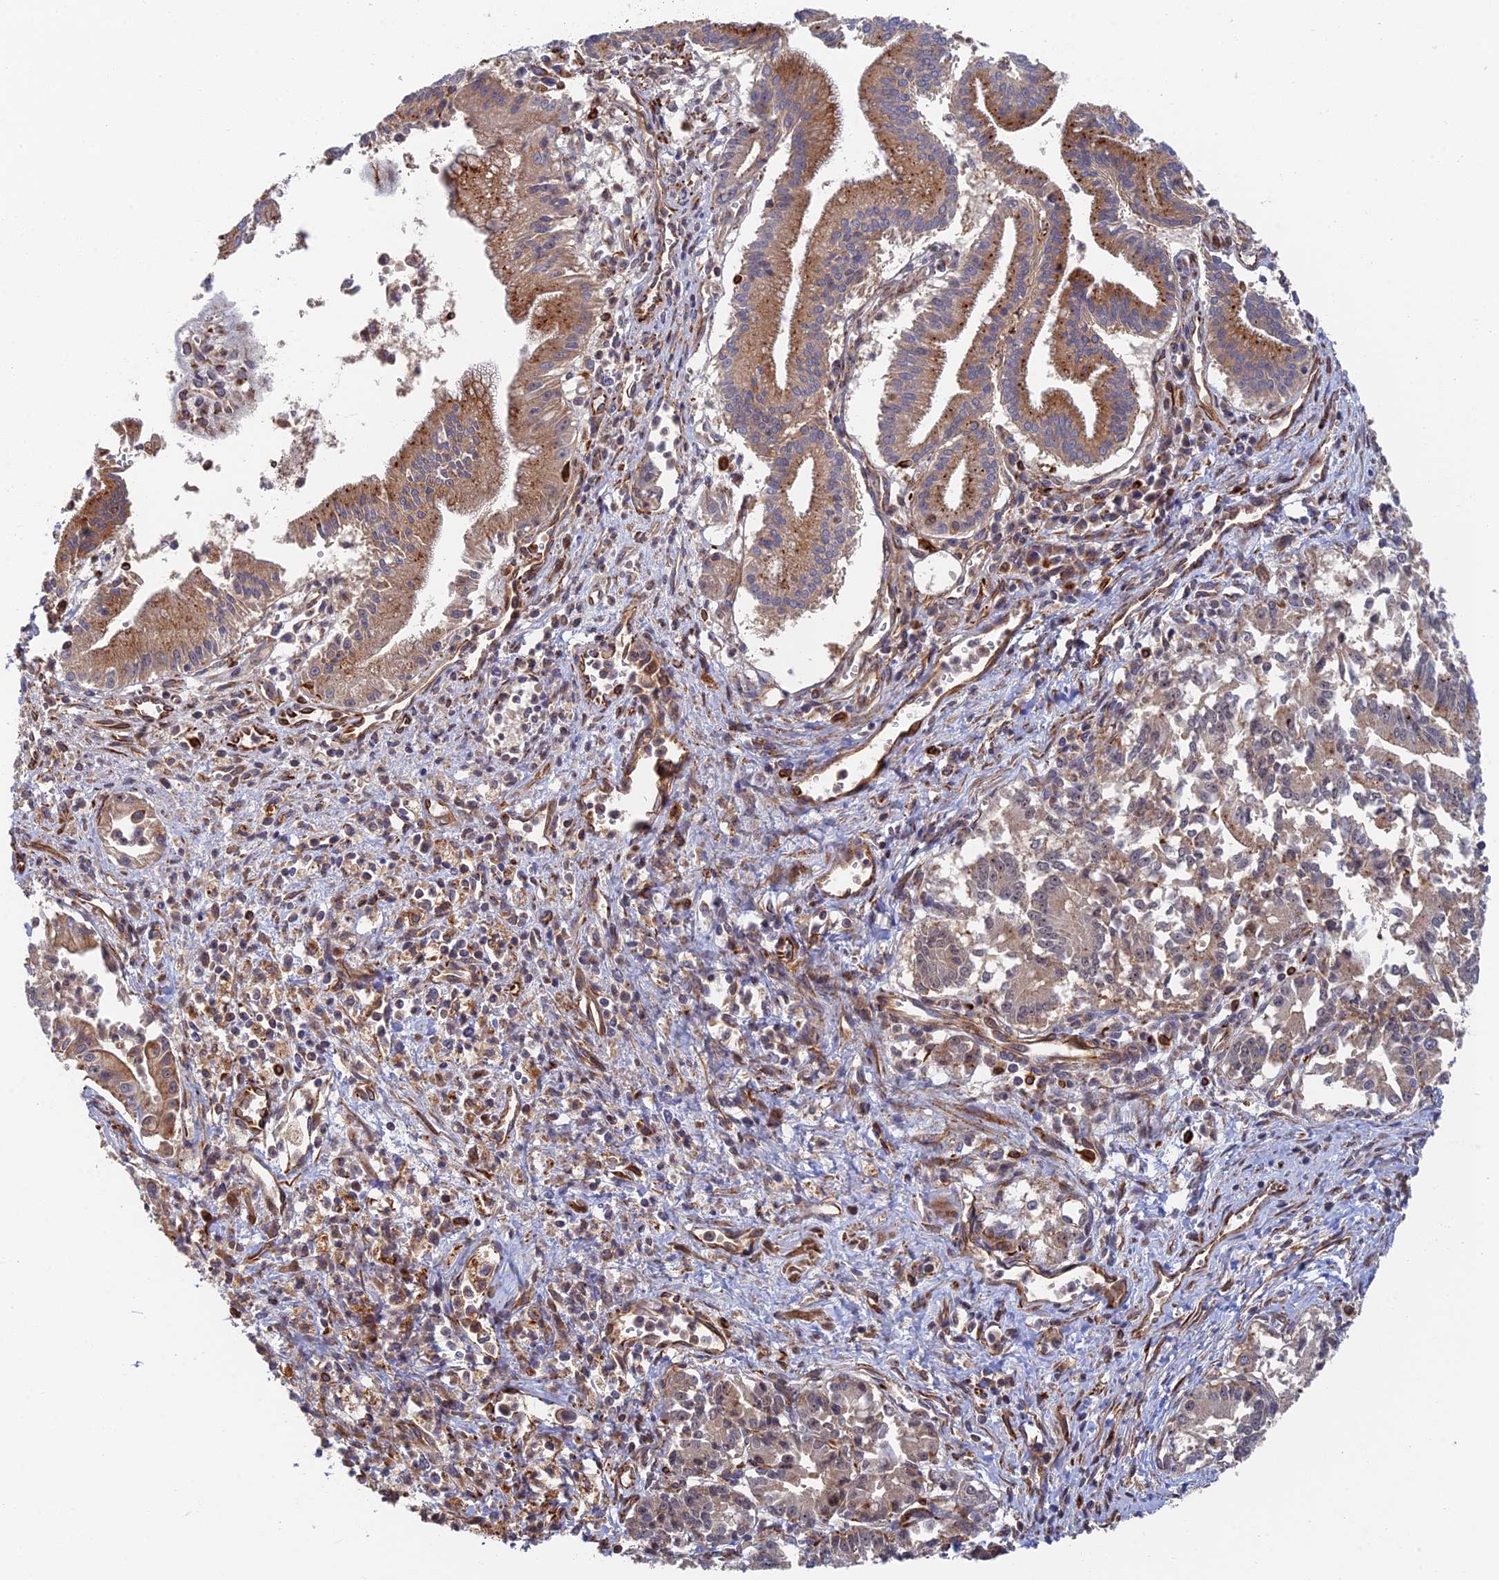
{"staining": {"intensity": "moderate", "quantity": ">75%", "location": "cytoplasmic/membranous"}, "tissue": "pancreatic cancer", "cell_type": "Tumor cells", "image_type": "cancer", "snomed": [{"axis": "morphology", "description": "Adenocarcinoma, NOS"}, {"axis": "topography", "description": "Pancreas"}], "caption": "Immunohistochemical staining of human pancreatic cancer exhibits medium levels of moderate cytoplasmic/membranous expression in about >75% of tumor cells.", "gene": "PPP2R3C", "patient": {"sex": "male", "age": 78}}